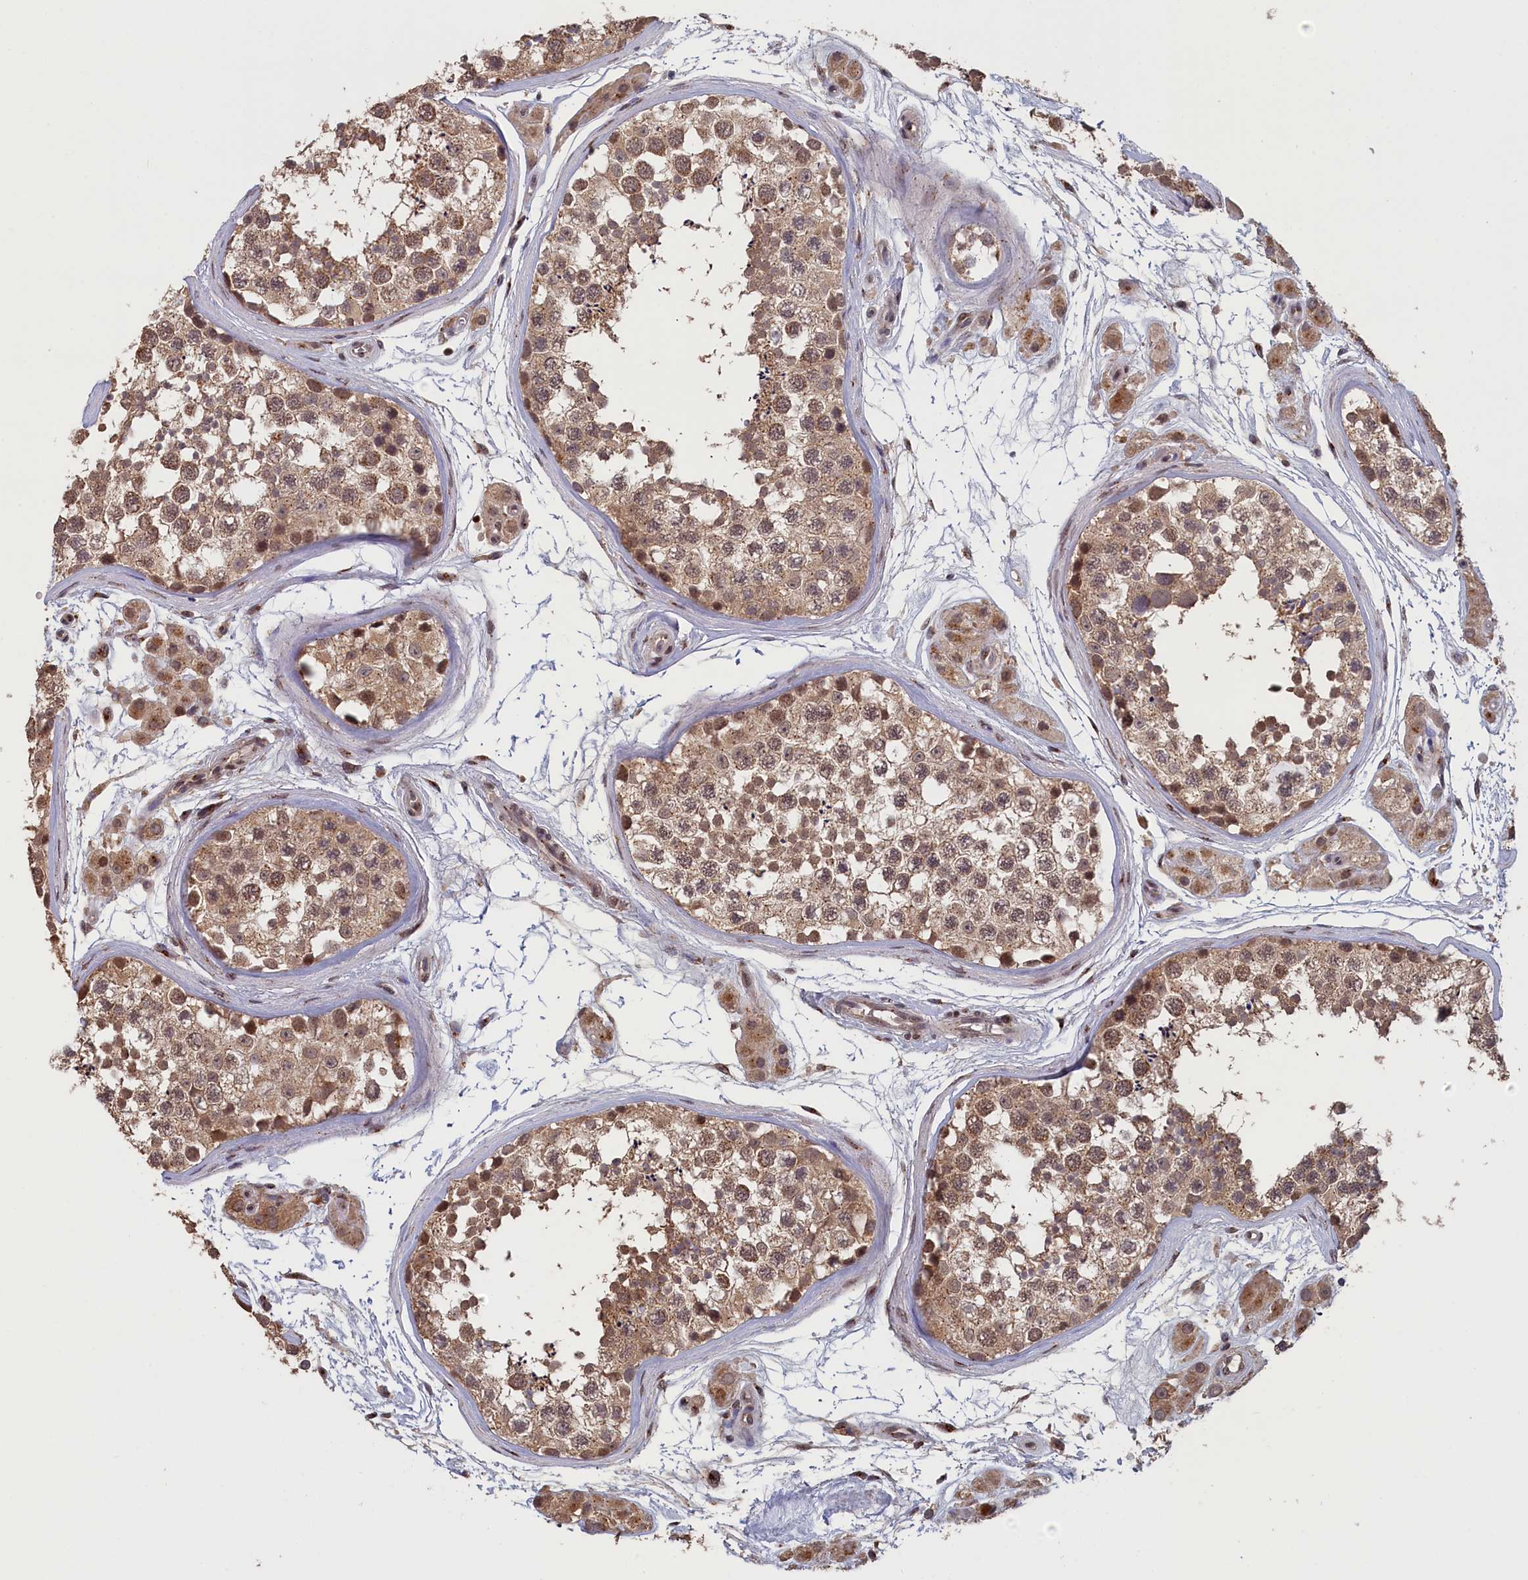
{"staining": {"intensity": "moderate", "quantity": ">75%", "location": "cytoplasmic/membranous,nuclear"}, "tissue": "testis", "cell_type": "Cells in seminiferous ducts", "image_type": "normal", "snomed": [{"axis": "morphology", "description": "Normal tissue, NOS"}, {"axis": "topography", "description": "Testis"}], "caption": "Immunohistochemical staining of normal testis demonstrates >75% levels of moderate cytoplasmic/membranous,nuclear protein staining in approximately >75% of cells in seminiferous ducts.", "gene": "PIGQ", "patient": {"sex": "male", "age": 56}}